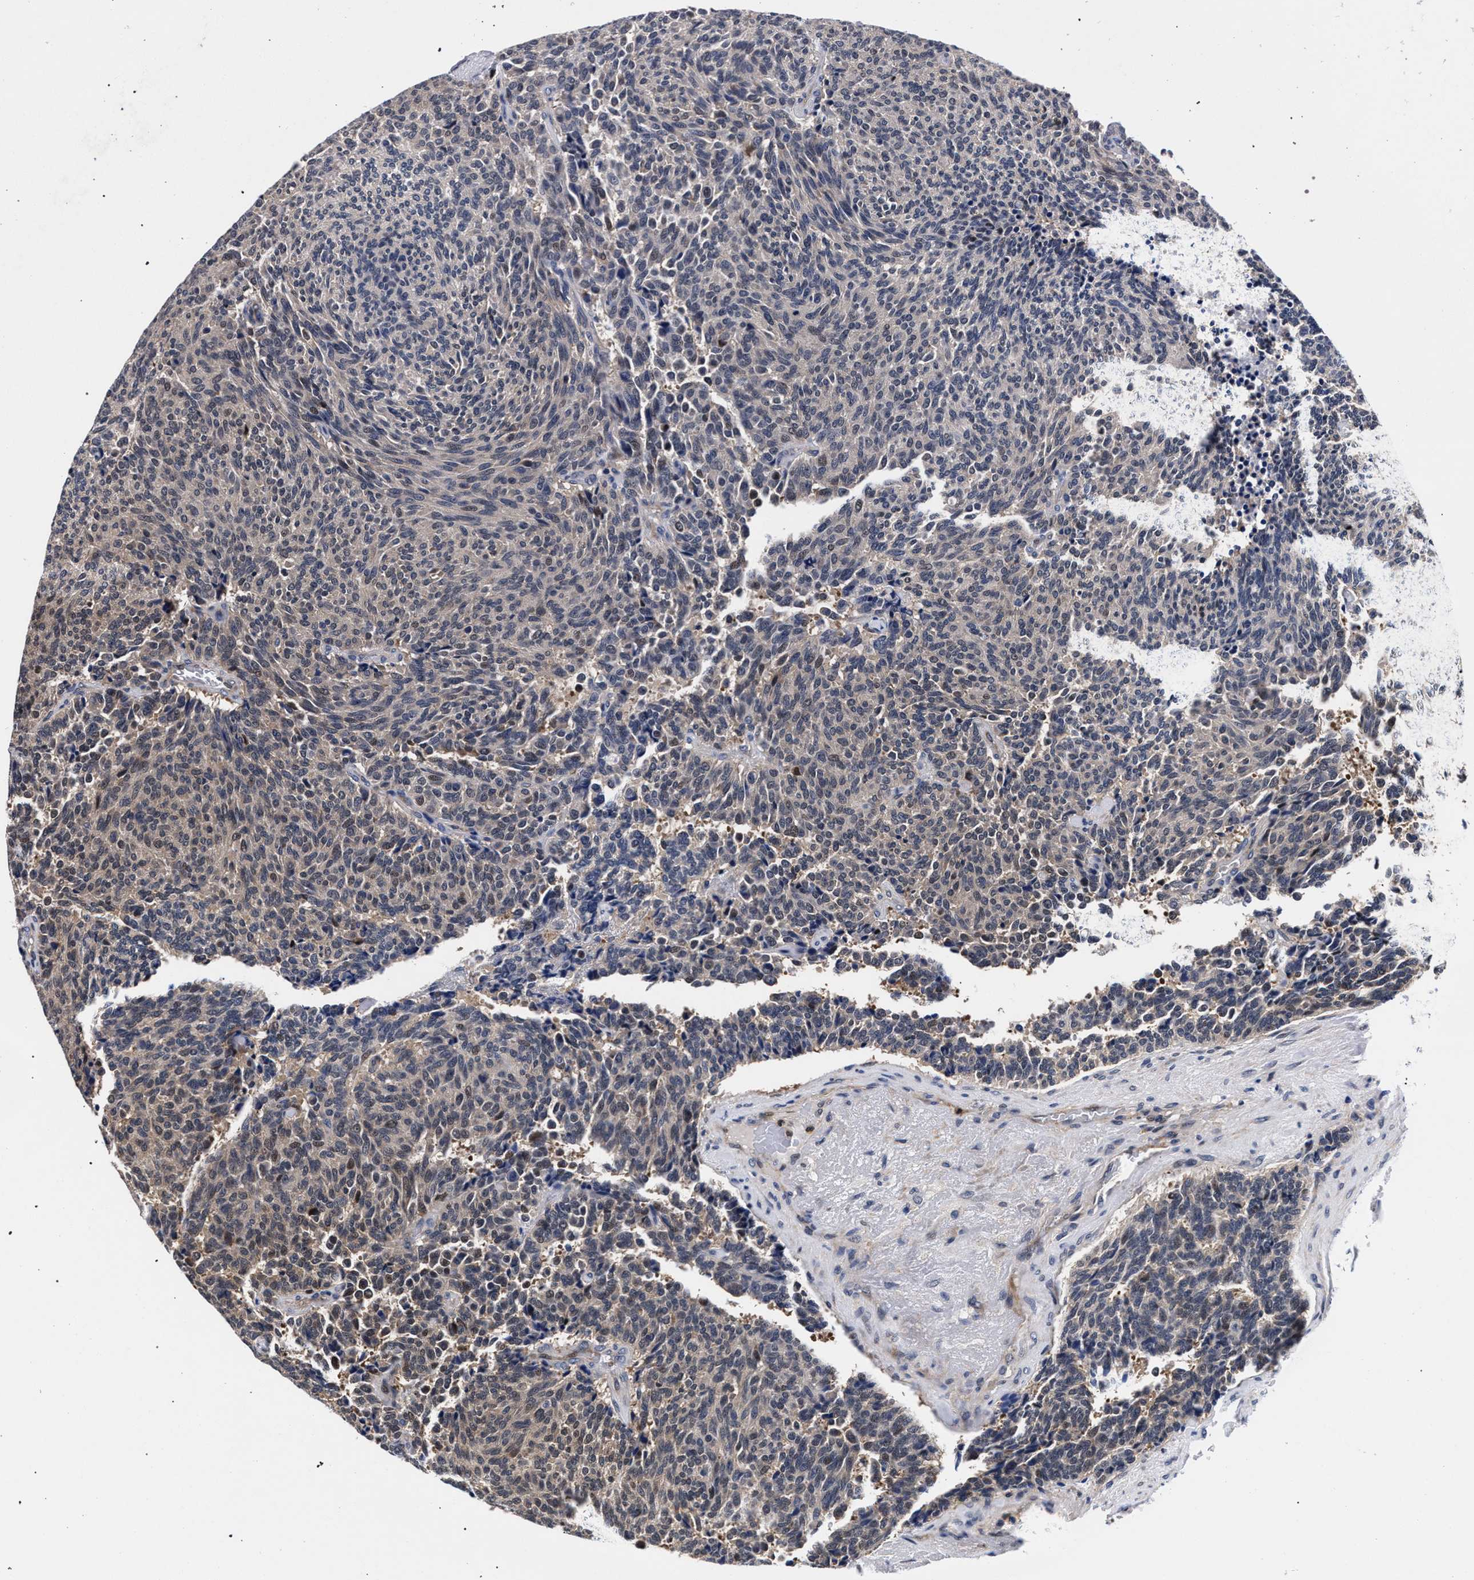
{"staining": {"intensity": "weak", "quantity": "<25%", "location": "cytoplasmic/membranous"}, "tissue": "carcinoid", "cell_type": "Tumor cells", "image_type": "cancer", "snomed": [{"axis": "morphology", "description": "Carcinoid, malignant, NOS"}, {"axis": "topography", "description": "Pancreas"}], "caption": "Tumor cells show no significant protein staining in carcinoid.", "gene": "ZNF462", "patient": {"sex": "female", "age": 54}}